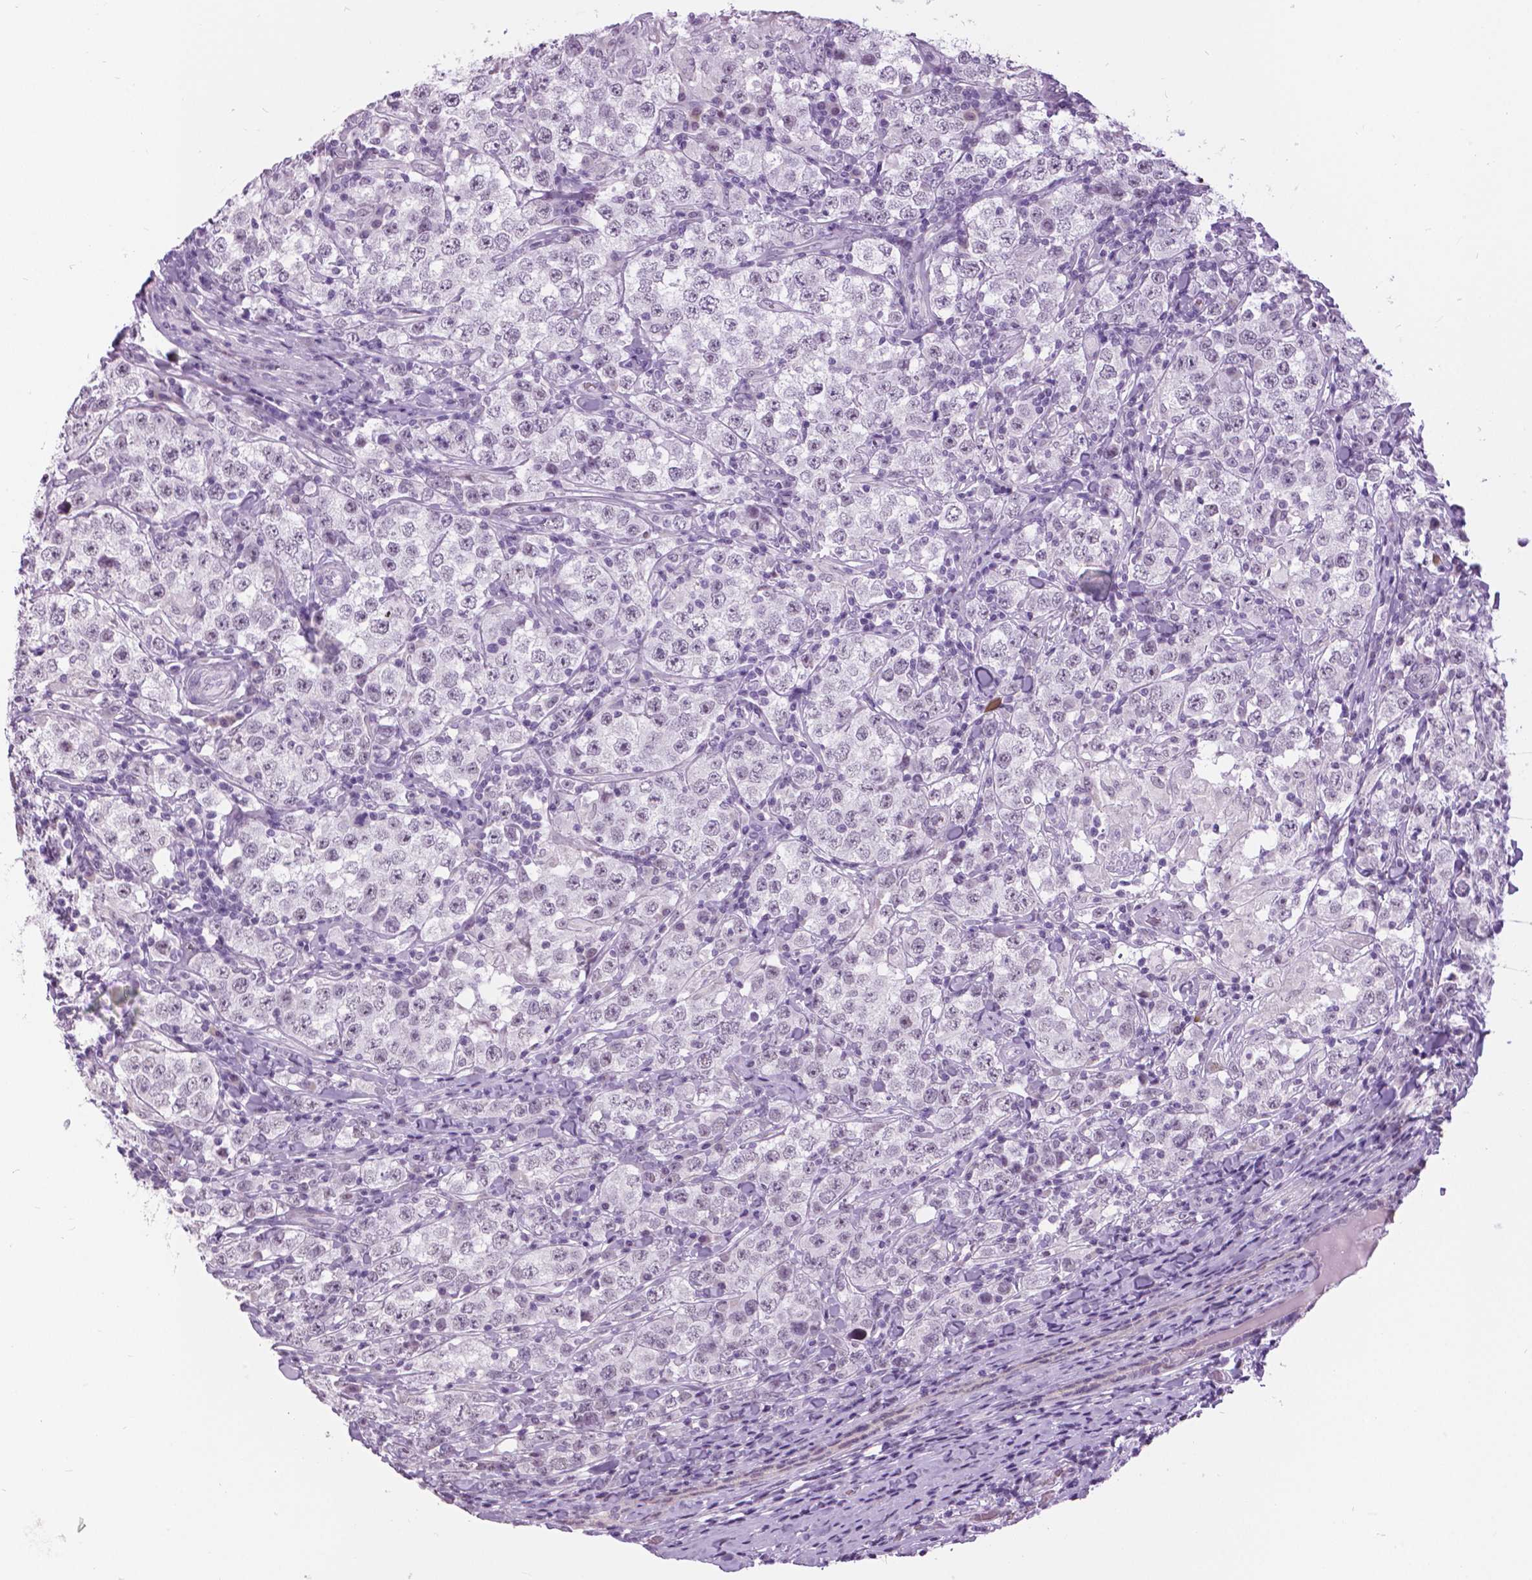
{"staining": {"intensity": "negative", "quantity": "none", "location": "none"}, "tissue": "testis cancer", "cell_type": "Tumor cells", "image_type": "cancer", "snomed": [{"axis": "morphology", "description": "Seminoma, NOS"}, {"axis": "morphology", "description": "Carcinoma, Embryonal, NOS"}, {"axis": "topography", "description": "Testis"}], "caption": "There is no significant positivity in tumor cells of testis seminoma.", "gene": "MYOM1", "patient": {"sex": "male", "age": 41}}